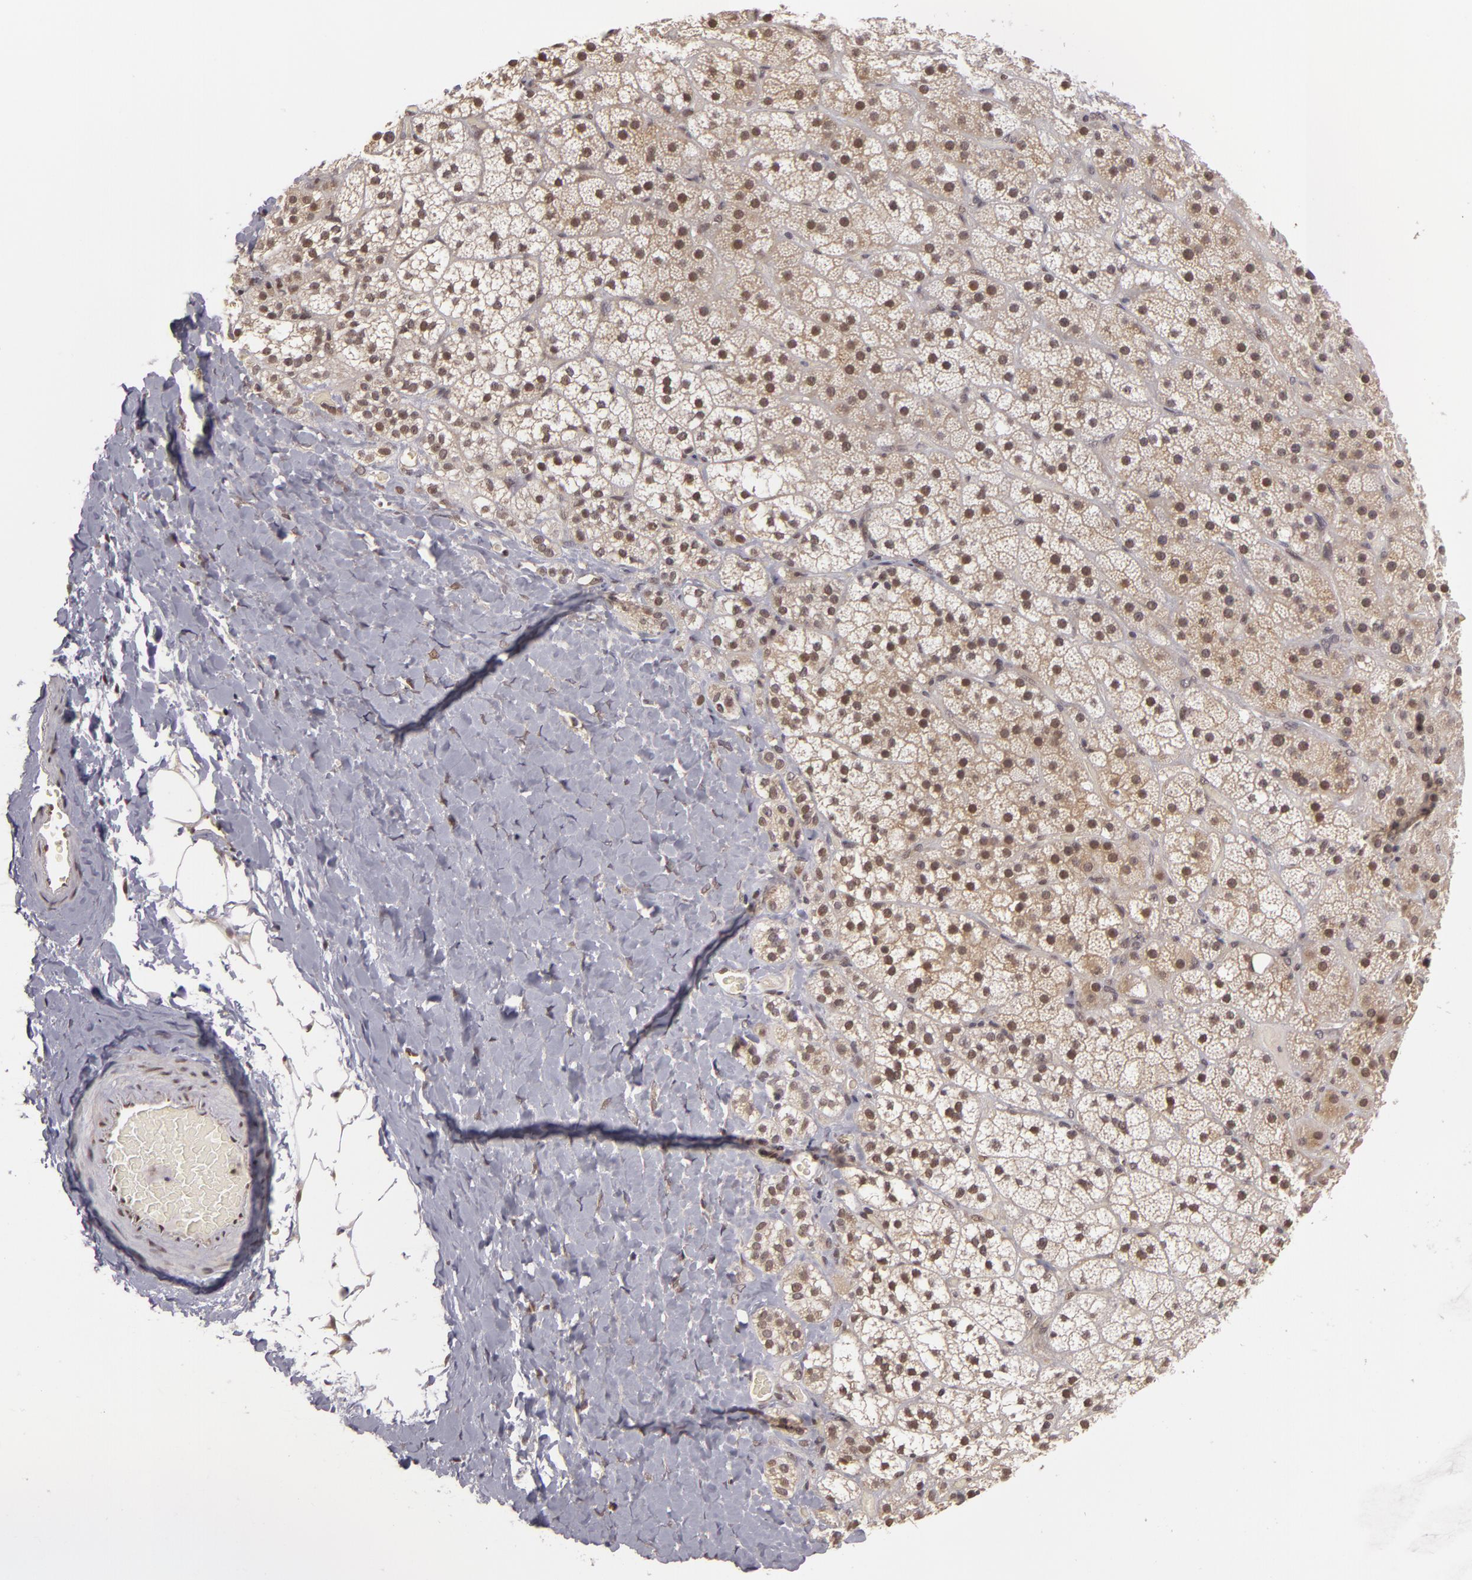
{"staining": {"intensity": "moderate", "quantity": ">75%", "location": "nuclear"}, "tissue": "adrenal gland", "cell_type": "Glandular cells", "image_type": "normal", "snomed": [{"axis": "morphology", "description": "Normal tissue, NOS"}, {"axis": "topography", "description": "Adrenal gland"}], "caption": "IHC of unremarkable human adrenal gland demonstrates medium levels of moderate nuclear positivity in approximately >75% of glandular cells.", "gene": "ZNF133", "patient": {"sex": "male", "age": 53}}